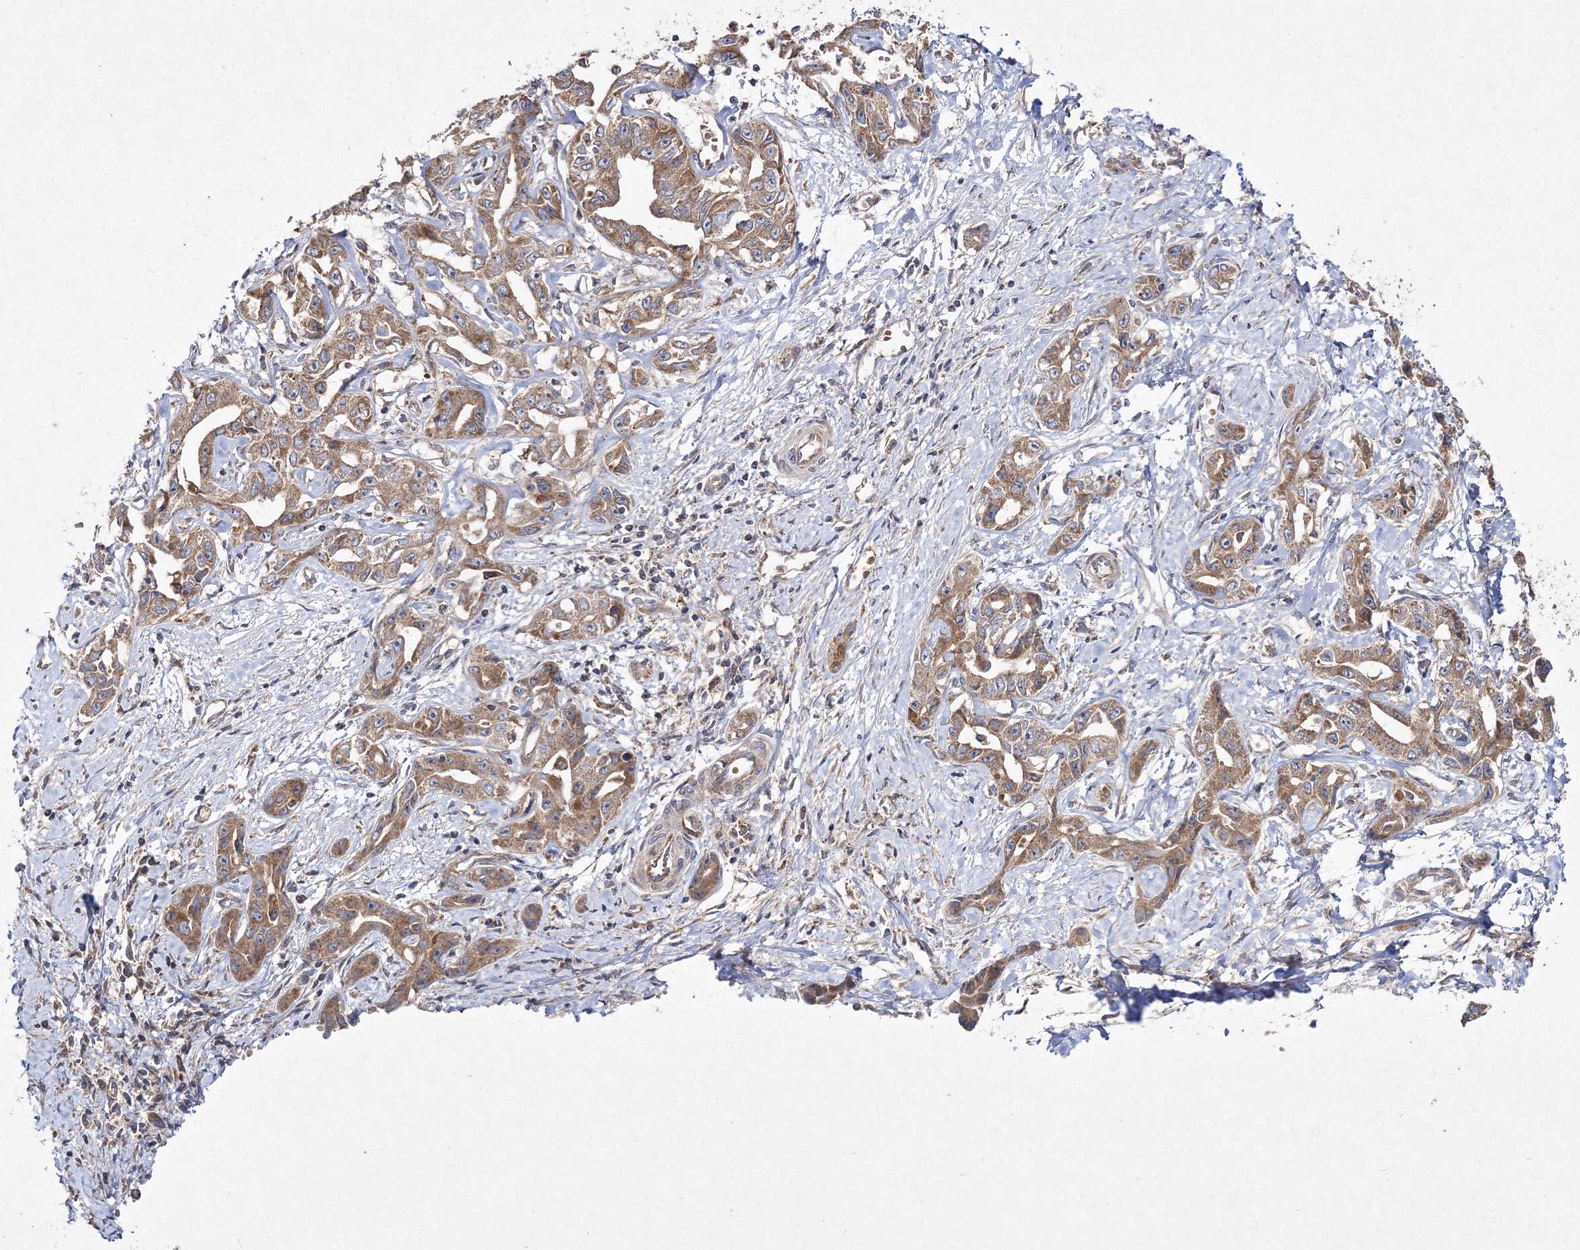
{"staining": {"intensity": "moderate", "quantity": ">75%", "location": "cytoplasmic/membranous"}, "tissue": "liver cancer", "cell_type": "Tumor cells", "image_type": "cancer", "snomed": [{"axis": "morphology", "description": "Cholangiocarcinoma"}, {"axis": "topography", "description": "Liver"}], "caption": "Protein analysis of liver cancer (cholangiocarcinoma) tissue shows moderate cytoplasmic/membranous staining in about >75% of tumor cells. (Stains: DAB (3,3'-diaminobenzidine) in brown, nuclei in blue, Microscopy: brightfield microscopy at high magnification).", "gene": "DNAJC13", "patient": {"sex": "male", "age": 59}}